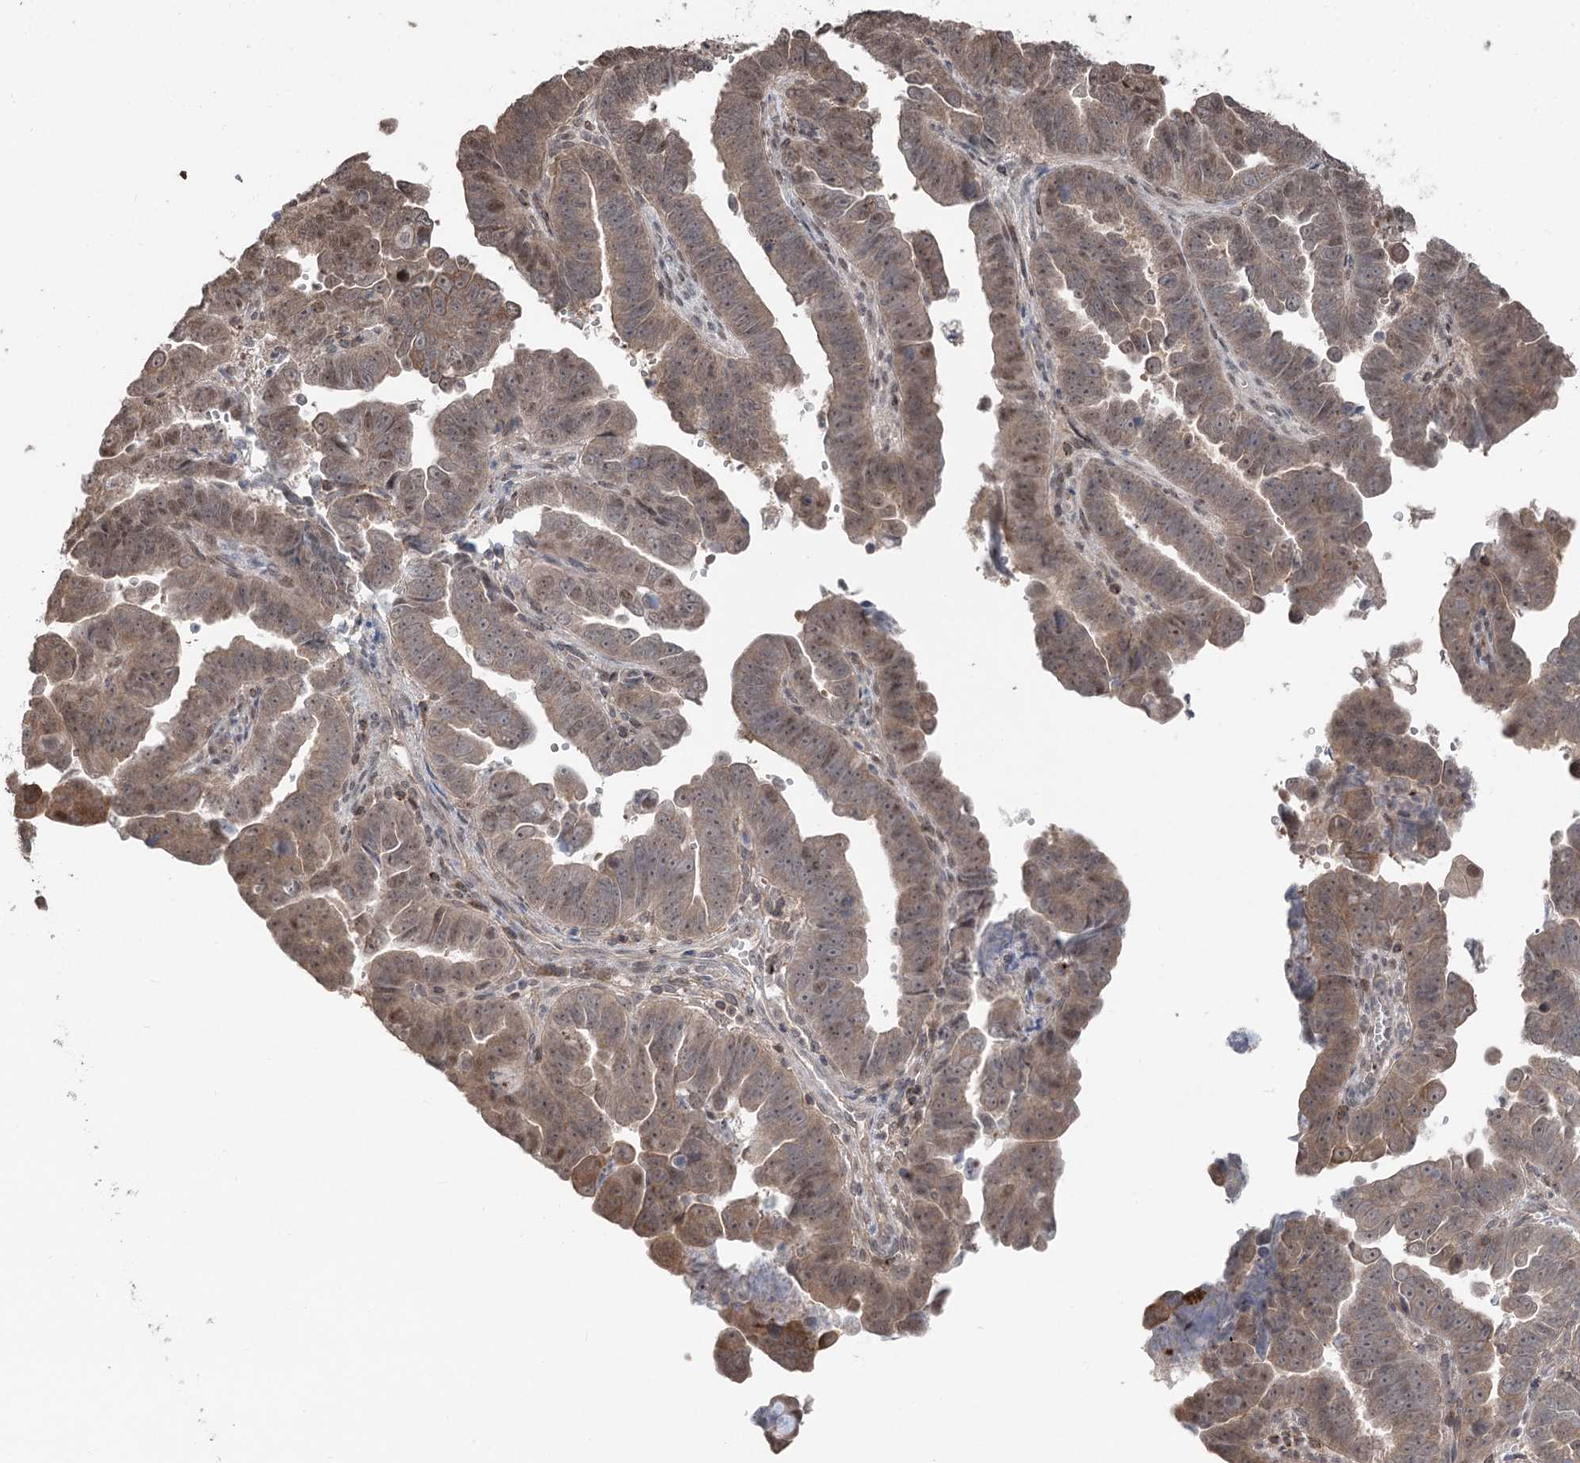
{"staining": {"intensity": "moderate", "quantity": ">75%", "location": "cytoplasmic/membranous"}, "tissue": "endometrial cancer", "cell_type": "Tumor cells", "image_type": "cancer", "snomed": [{"axis": "morphology", "description": "Adenocarcinoma, NOS"}, {"axis": "topography", "description": "Endometrium"}], "caption": "IHC micrograph of neoplastic tissue: adenocarcinoma (endometrial) stained using immunohistochemistry (IHC) demonstrates medium levels of moderate protein expression localized specifically in the cytoplasmic/membranous of tumor cells, appearing as a cytoplasmic/membranous brown color.", "gene": "CCSER2", "patient": {"sex": "female", "age": 75}}